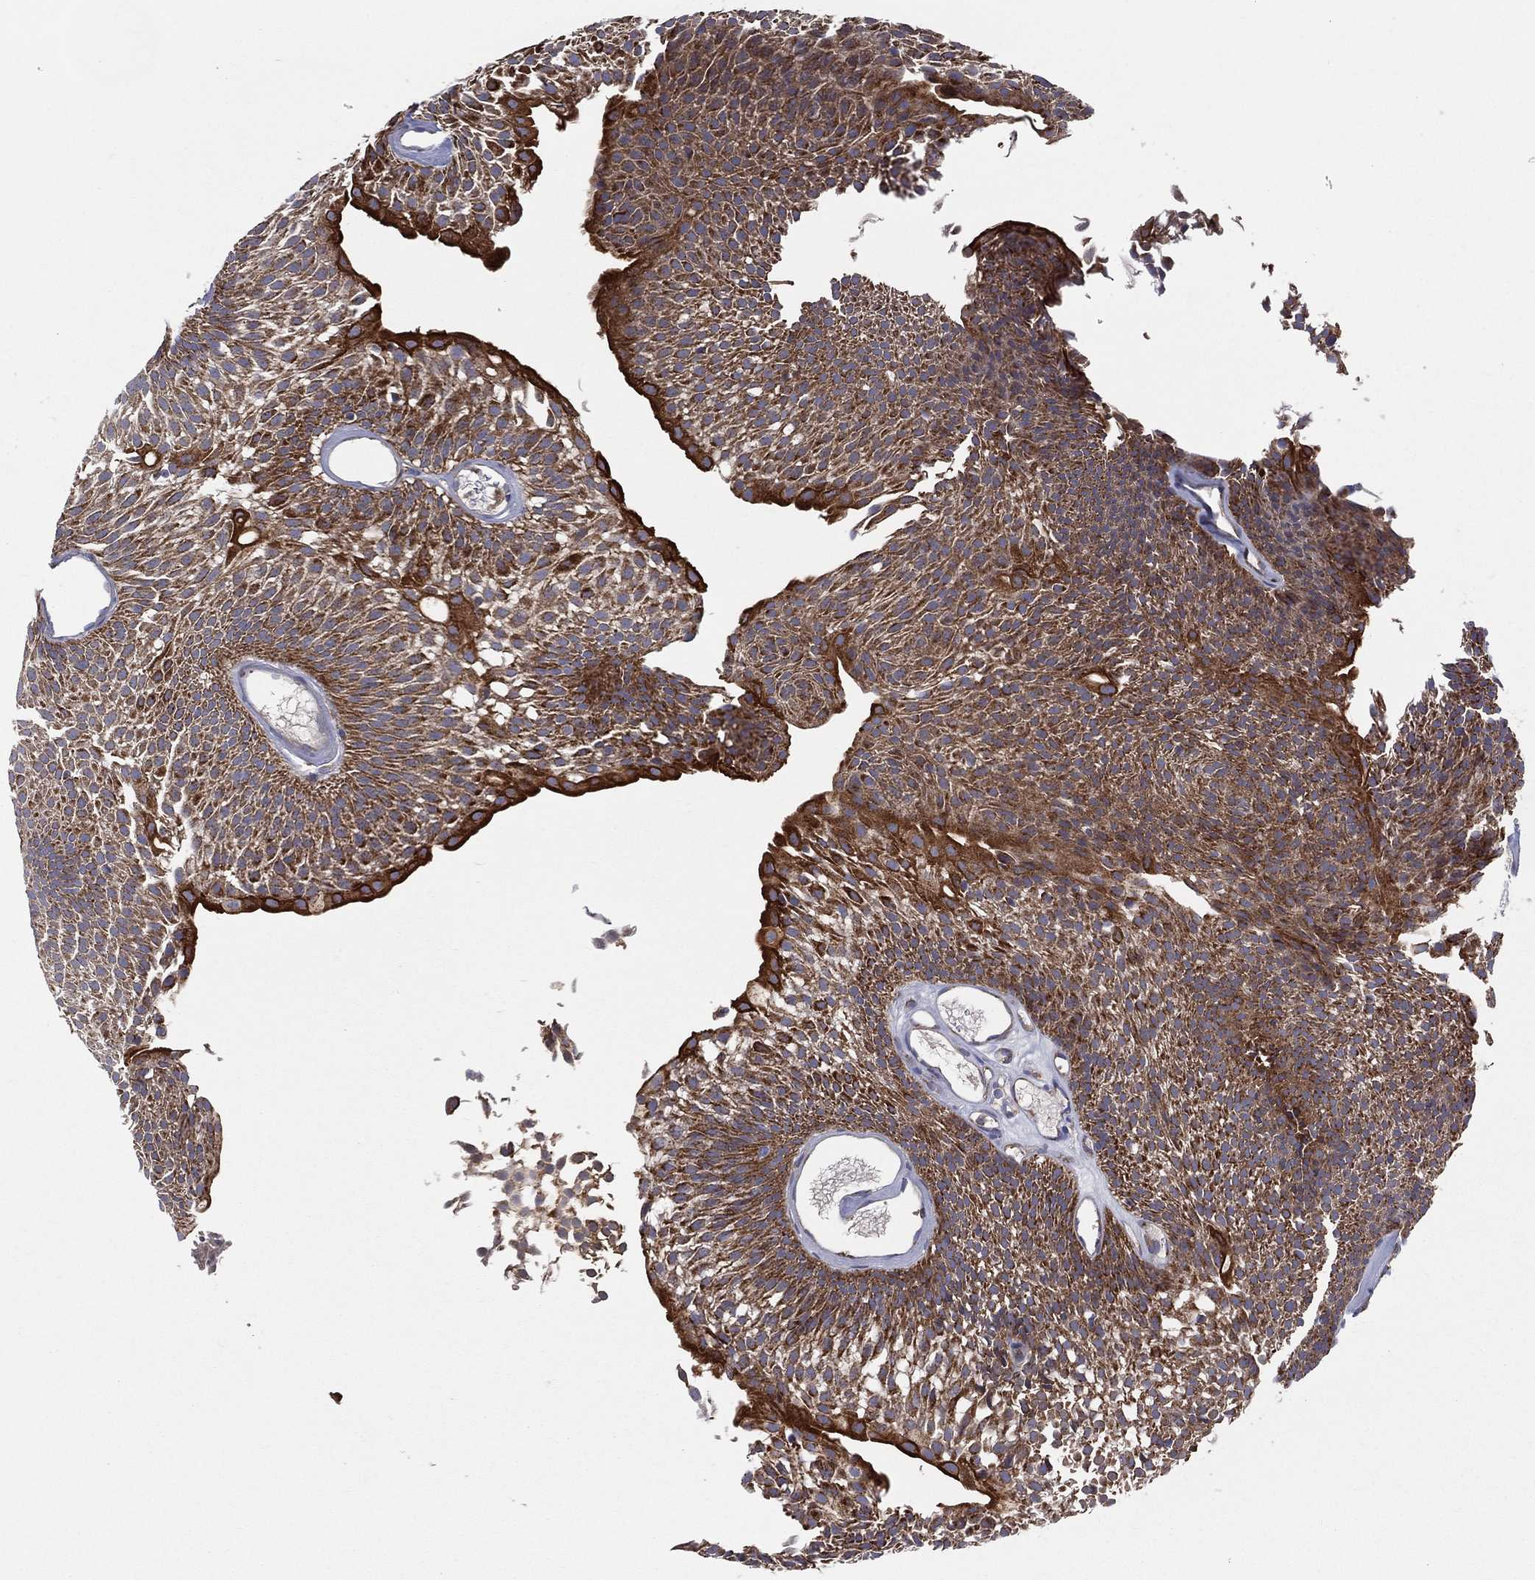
{"staining": {"intensity": "strong", "quantity": ">75%", "location": "cytoplasmic/membranous"}, "tissue": "urothelial cancer", "cell_type": "Tumor cells", "image_type": "cancer", "snomed": [{"axis": "morphology", "description": "Urothelial carcinoma, Low grade"}, {"axis": "topography", "description": "Urinary bladder"}], "caption": "Tumor cells demonstrate high levels of strong cytoplasmic/membranous positivity in about >75% of cells in human urothelial cancer. The staining is performed using DAB brown chromogen to label protein expression. The nuclei are counter-stained blue using hematoxylin.", "gene": "MIX23", "patient": {"sex": "male", "age": 52}}